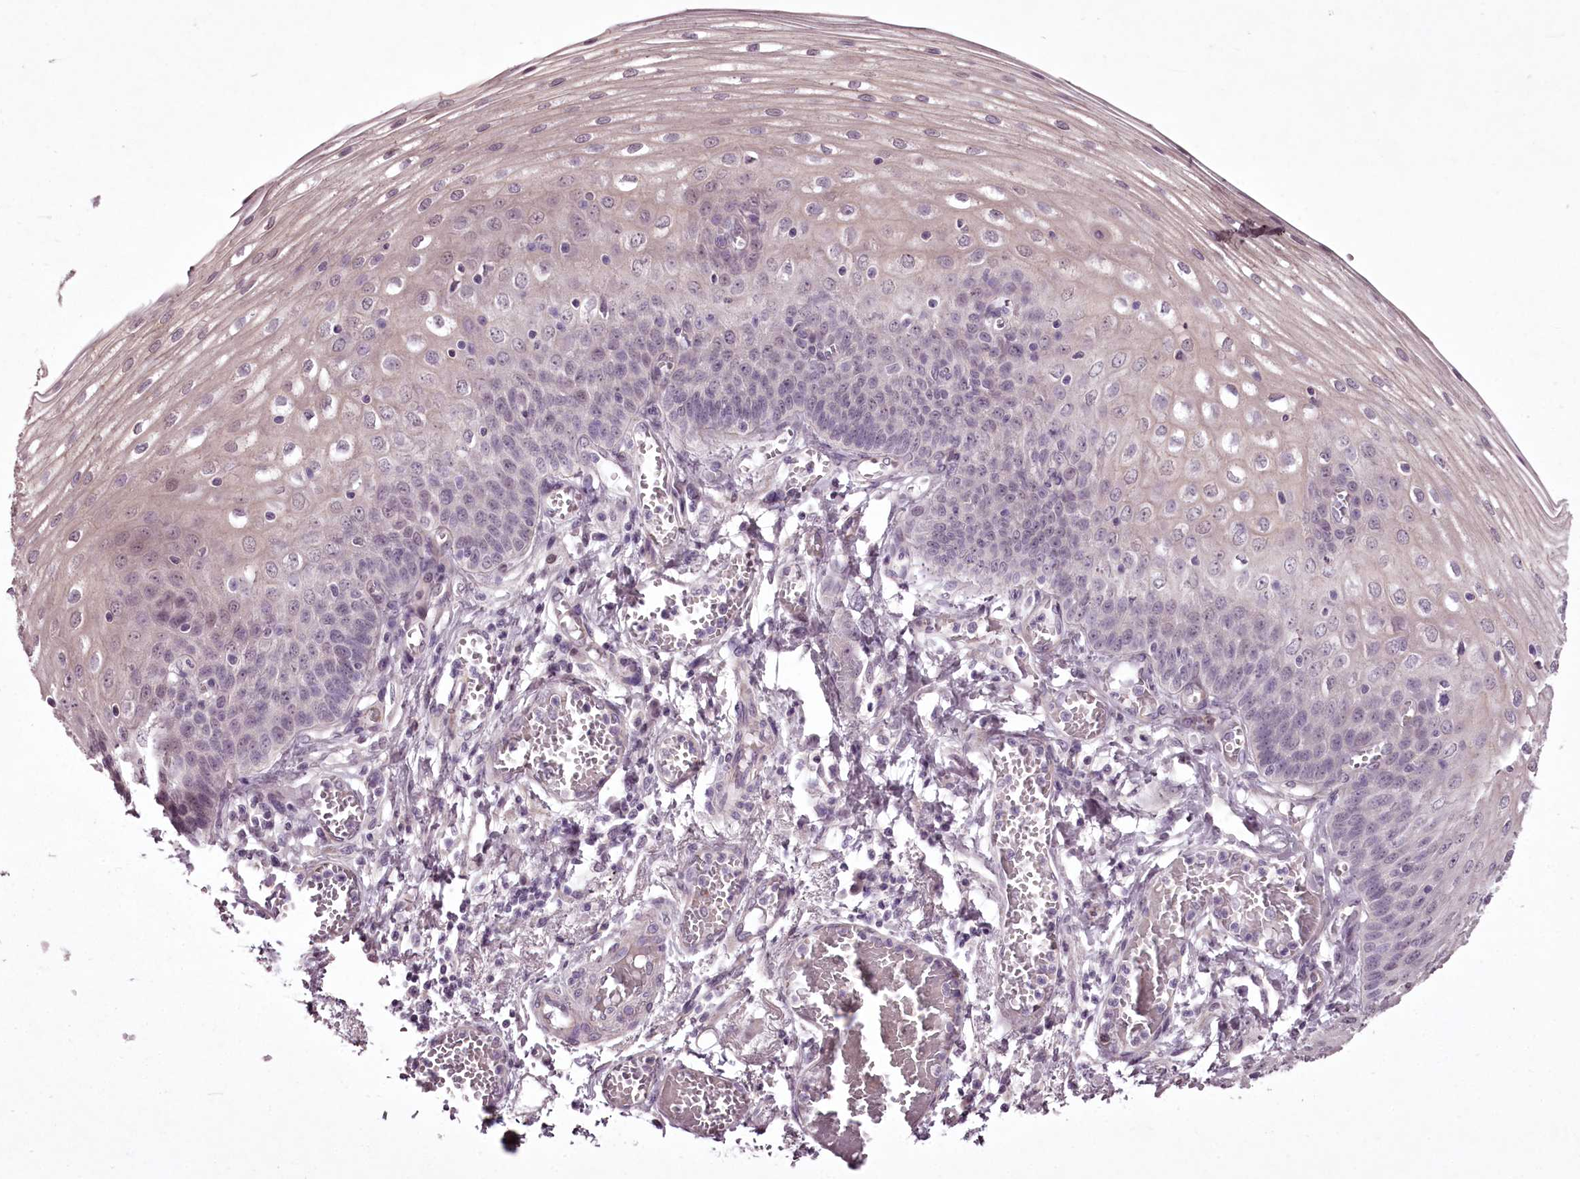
{"staining": {"intensity": "negative", "quantity": "none", "location": "none"}, "tissue": "esophagus", "cell_type": "Squamous epithelial cells", "image_type": "normal", "snomed": [{"axis": "morphology", "description": "Normal tissue, NOS"}, {"axis": "topography", "description": "Esophagus"}], "caption": "The histopathology image shows no significant expression in squamous epithelial cells of esophagus.", "gene": "C1orf56", "patient": {"sex": "male", "age": 81}}